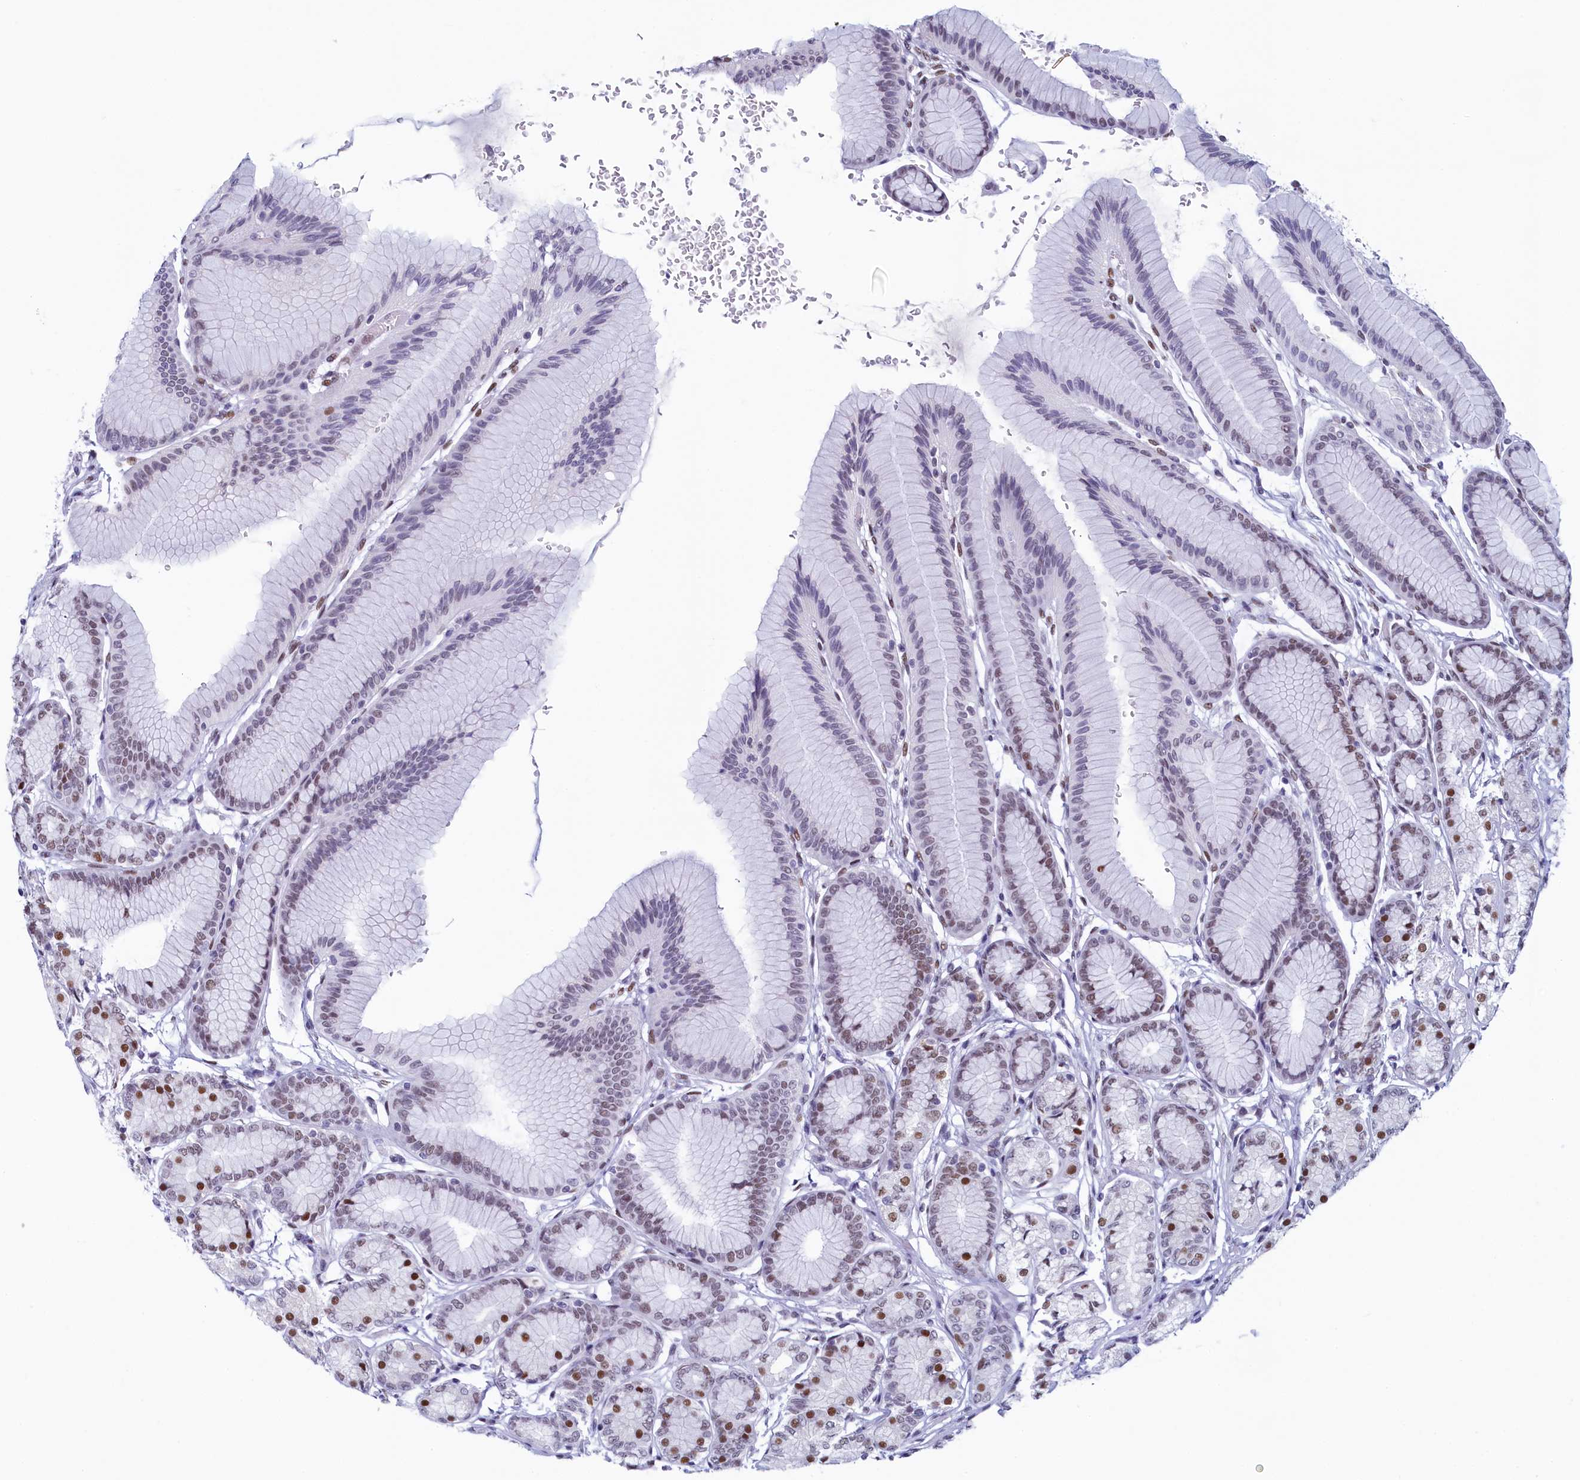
{"staining": {"intensity": "moderate", "quantity": "25%-75%", "location": "nuclear"}, "tissue": "stomach", "cell_type": "Glandular cells", "image_type": "normal", "snomed": [{"axis": "morphology", "description": "Normal tissue, NOS"}, {"axis": "morphology", "description": "Adenocarcinoma, NOS"}, {"axis": "morphology", "description": "Adenocarcinoma, High grade"}, {"axis": "topography", "description": "Stomach, upper"}, {"axis": "topography", "description": "Stomach"}], "caption": "Immunohistochemical staining of normal stomach displays moderate nuclear protein positivity in about 25%-75% of glandular cells. The staining is performed using DAB brown chromogen to label protein expression. The nuclei are counter-stained blue using hematoxylin.", "gene": "SUGP2", "patient": {"sex": "female", "age": 65}}